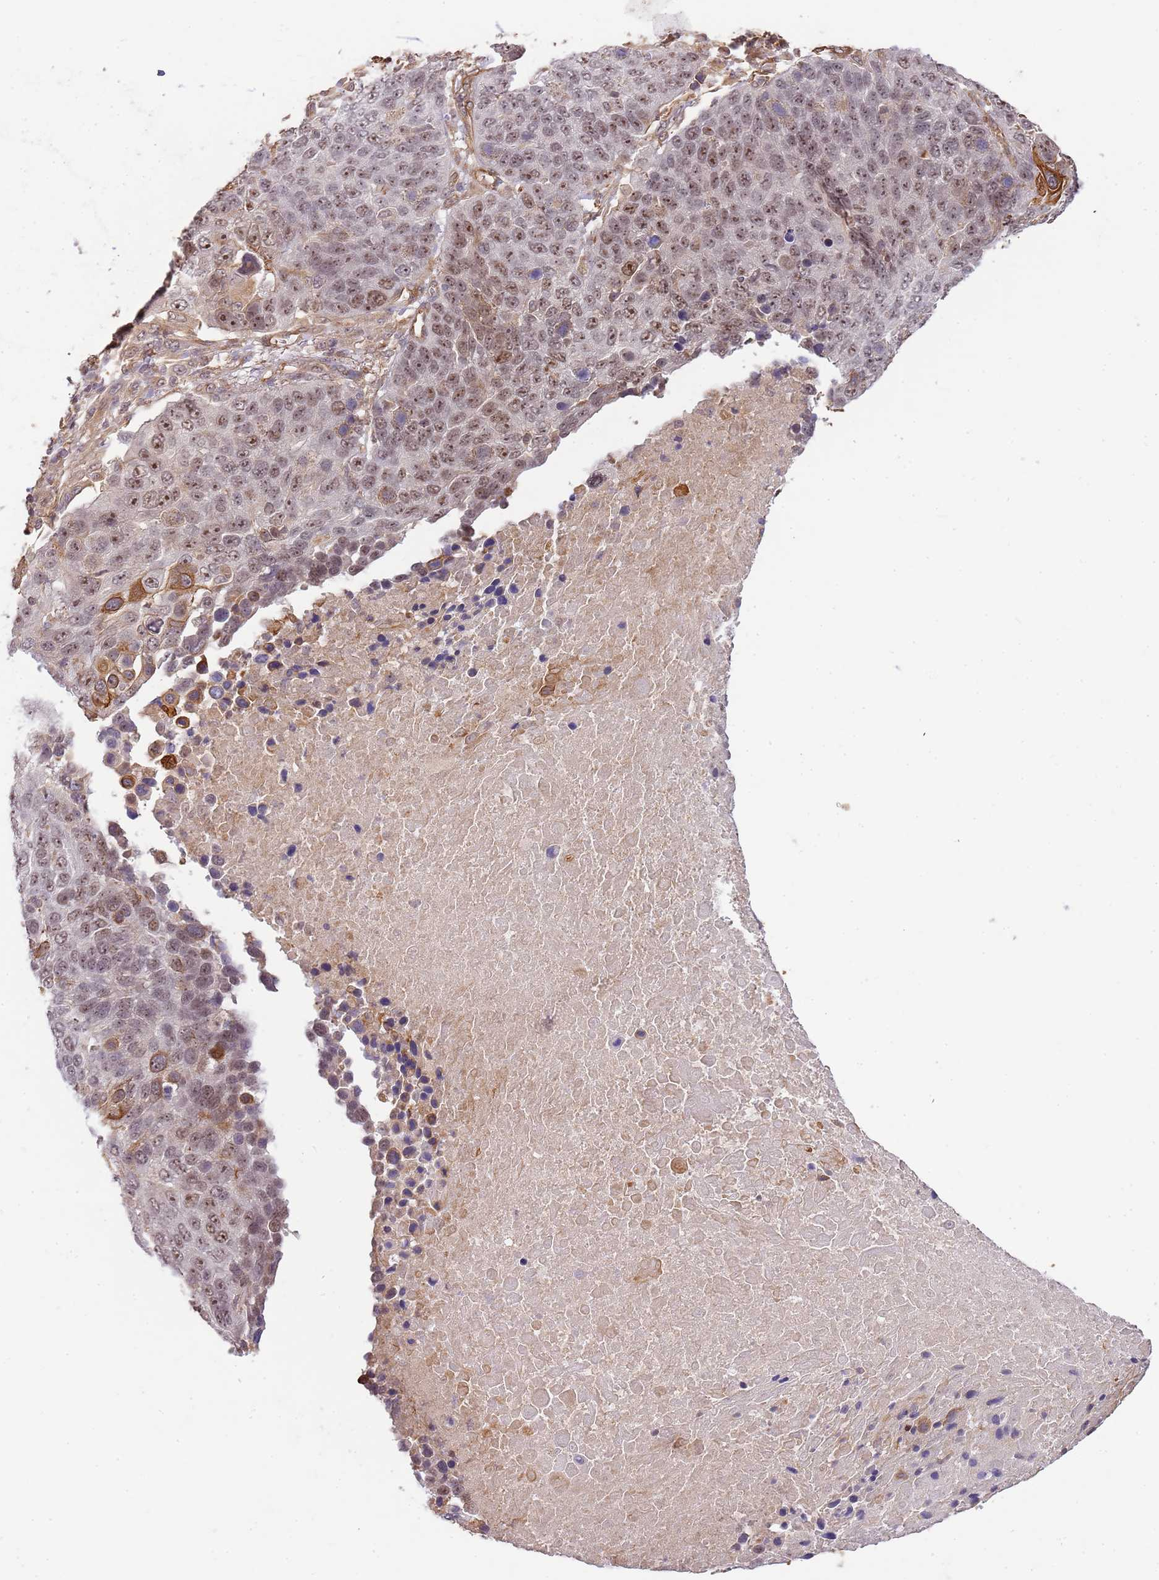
{"staining": {"intensity": "moderate", "quantity": ">75%", "location": "cytoplasmic/membranous,nuclear"}, "tissue": "lung cancer", "cell_type": "Tumor cells", "image_type": "cancer", "snomed": [{"axis": "morphology", "description": "Normal tissue, NOS"}, {"axis": "morphology", "description": "Squamous cell carcinoma, NOS"}, {"axis": "topography", "description": "Lymph node"}, {"axis": "topography", "description": "Lung"}], "caption": "Lung cancer stained with a brown dye reveals moderate cytoplasmic/membranous and nuclear positive expression in approximately >75% of tumor cells.", "gene": "SURF2", "patient": {"sex": "male", "age": 66}}